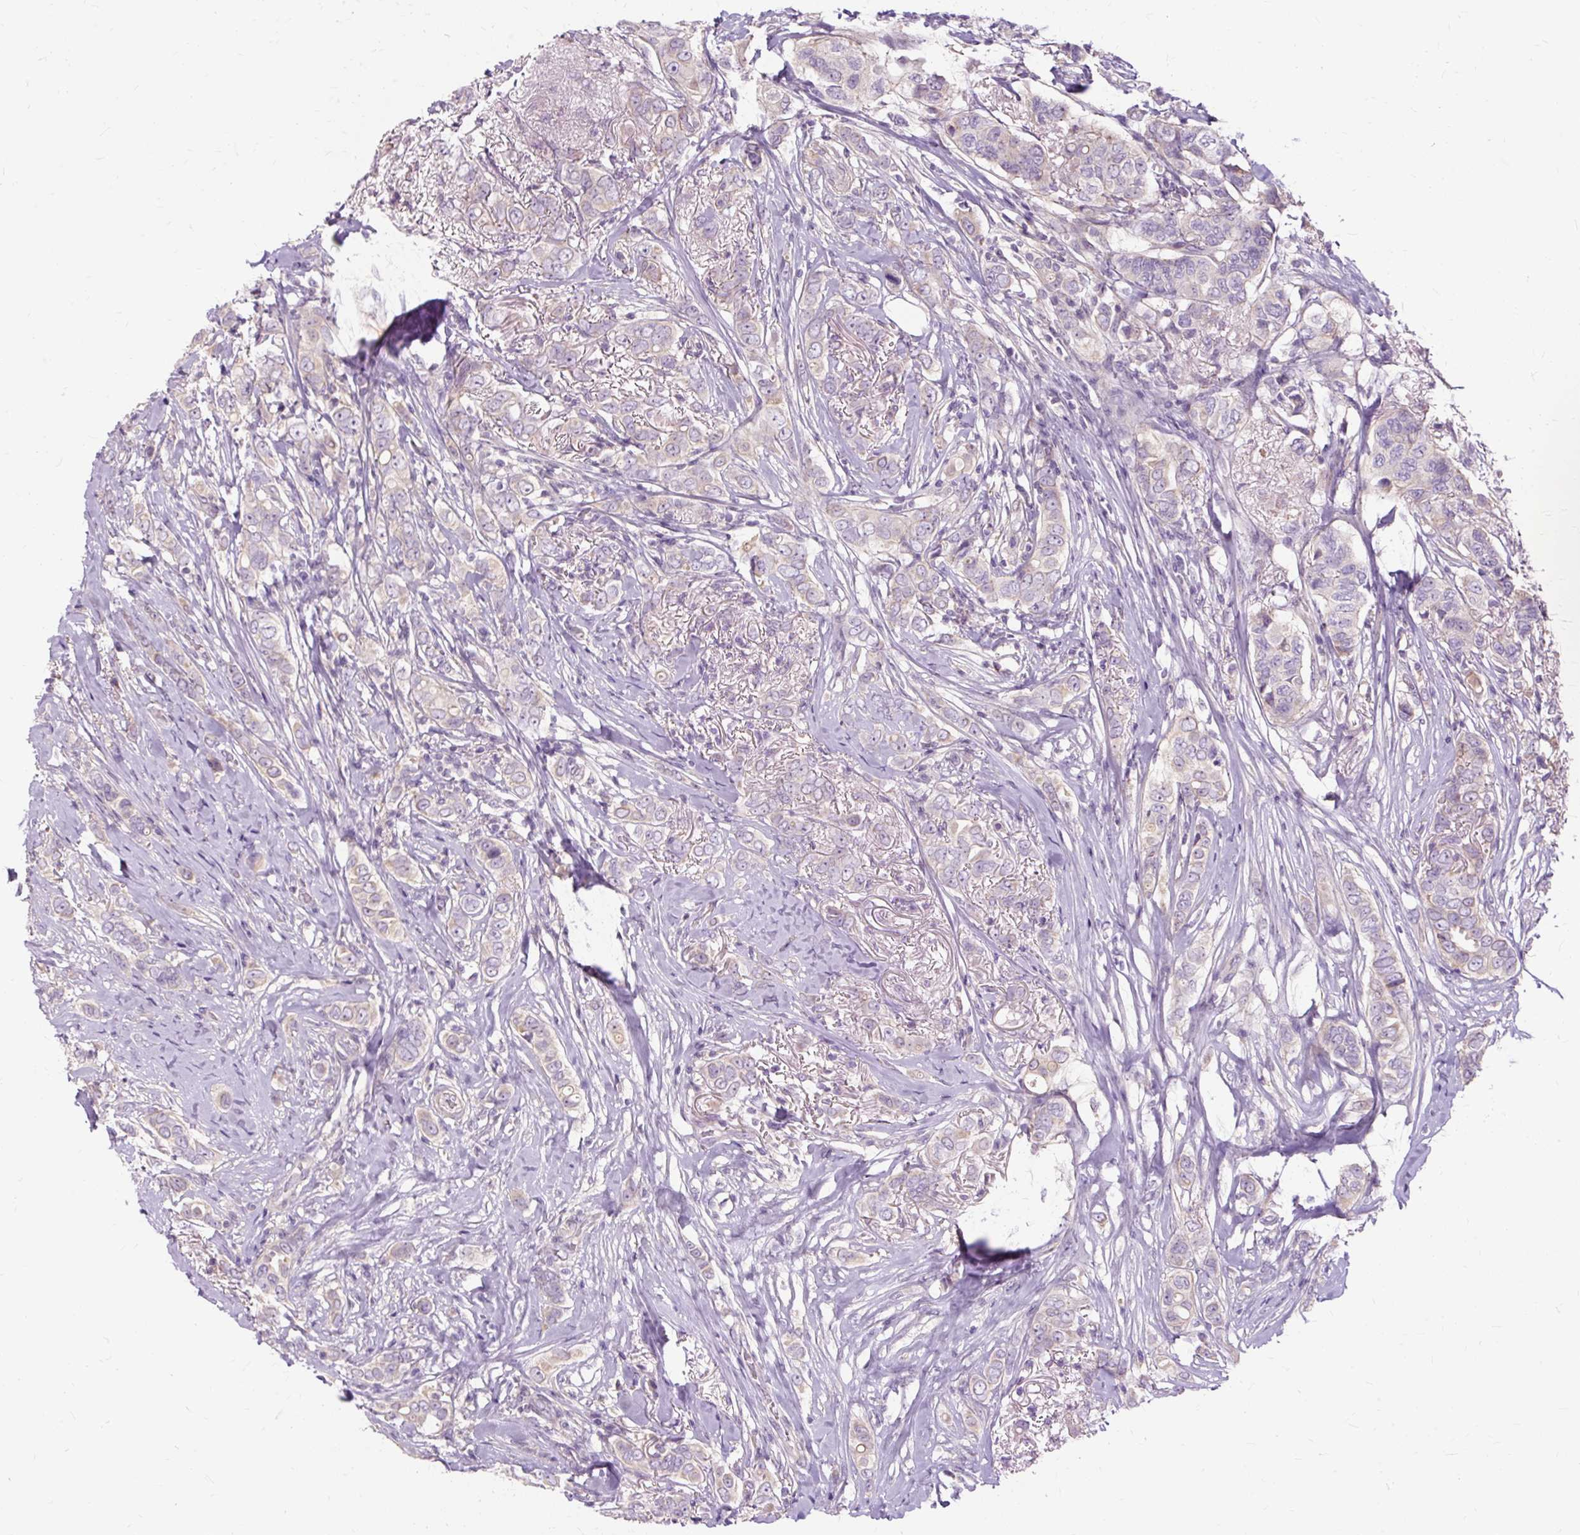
{"staining": {"intensity": "negative", "quantity": "none", "location": "none"}, "tissue": "breast cancer", "cell_type": "Tumor cells", "image_type": "cancer", "snomed": [{"axis": "morphology", "description": "Lobular carcinoma"}, {"axis": "topography", "description": "Breast"}], "caption": "Immunohistochemistry (IHC) micrograph of neoplastic tissue: breast cancer stained with DAB (3,3'-diaminobenzidine) demonstrates no significant protein expression in tumor cells.", "gene": "TSPAN8", "patient": {"sex": "female", "age": 51}}